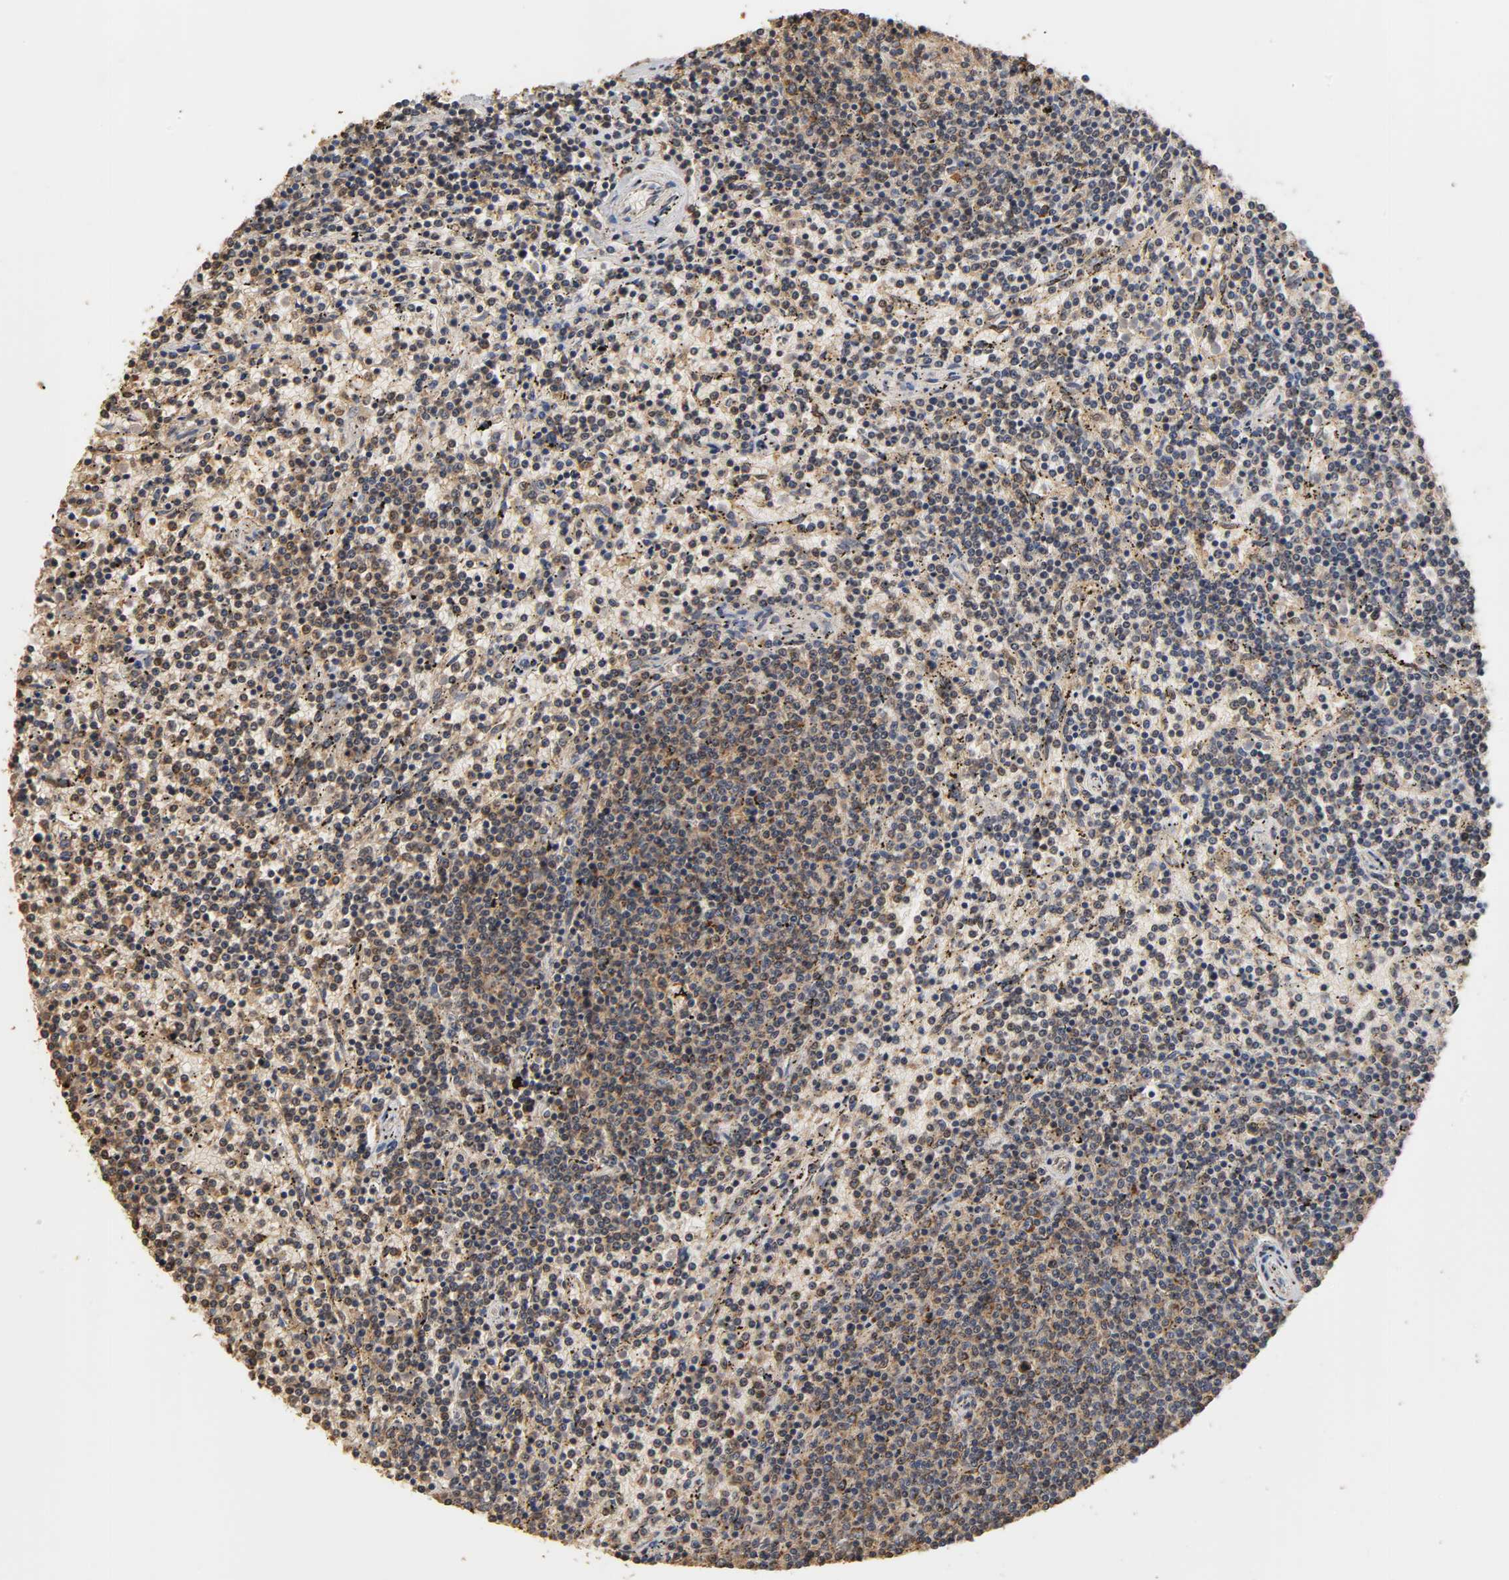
{"staining": {"intensity": "moderate", "quantity": ">75%", "location": "cytoplasmic/membranous"}, "tissue": "lymphoma", "cell_type": "Tumor cells", "image_type": "cancer", "snomed": [{"axis": "morphology", "description": "Malignant lymphoma, non-Hodgkin's type, Low grade"}, {"axis": "topography", "description": "Spleen"}], "caption": "Brown immunohistochemical staining in human lymphoma demonstrates moderate cytoplasmic/membranous staining in approximately >75% of tumor cells. (IHC, brightfield microscopy, high magnification).", "gene": "PKN1", "patient": {"sex": "female", "age": 50}}